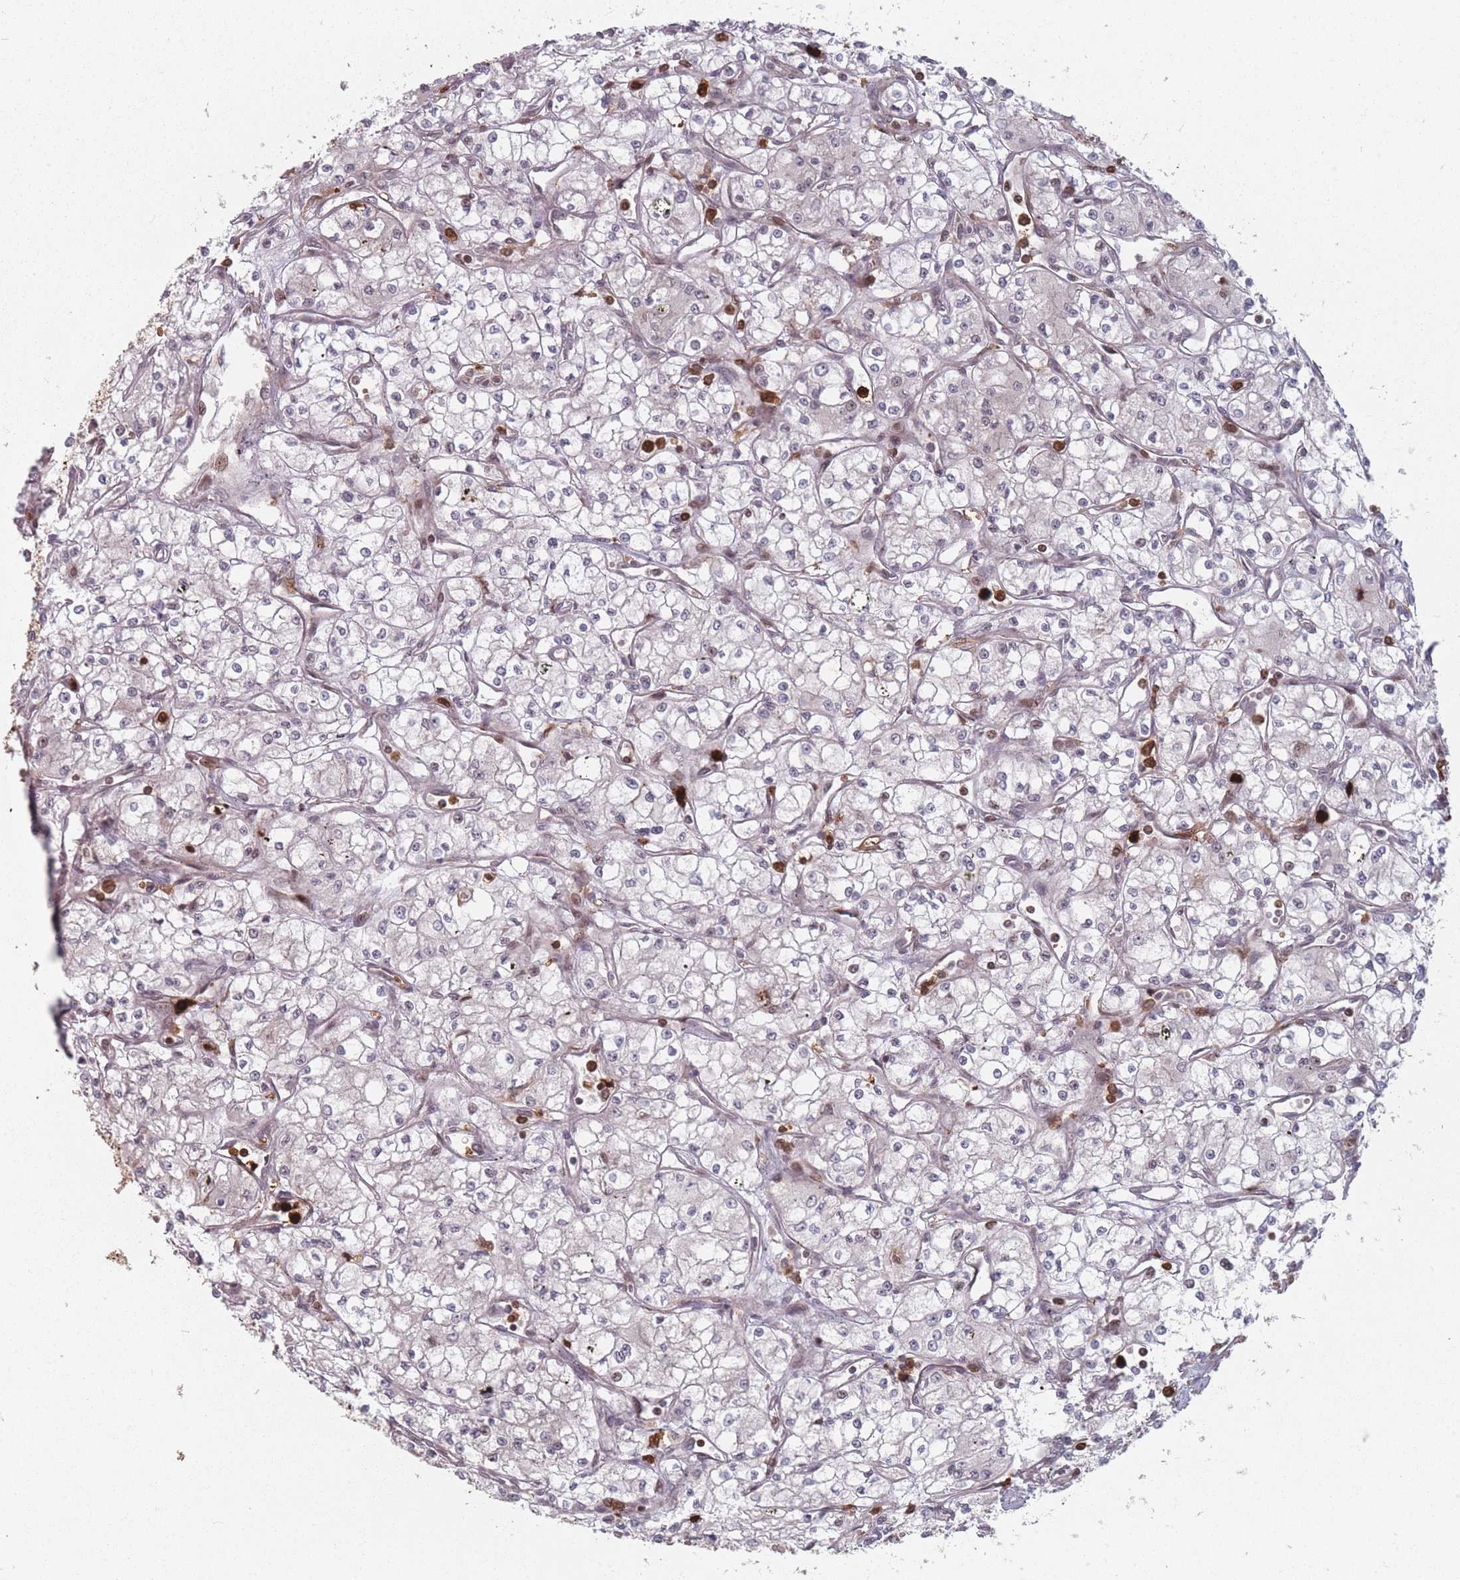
{"staining": {"intensity": "negative", "quantity": "none", "location": "none"}, "tissue": "renal cancer", "cell_type": "Tumor cells", "image_type": "cancer", "snomed": [{"axis": "morphology", "description": "Adenocarcinoma, NOS"}, {"axis": "topography", "description": "Kidney"}], "caption": "IHC photomicrograph of neoplastic tissue: human adenocarcinoma (renal) stained with DAB (3,3'-diaminobenzidine) demonstrates no significant protein staining in tumor cells.", "gene": "WDR55", "patient": {"sex": "male", "age": 59}}